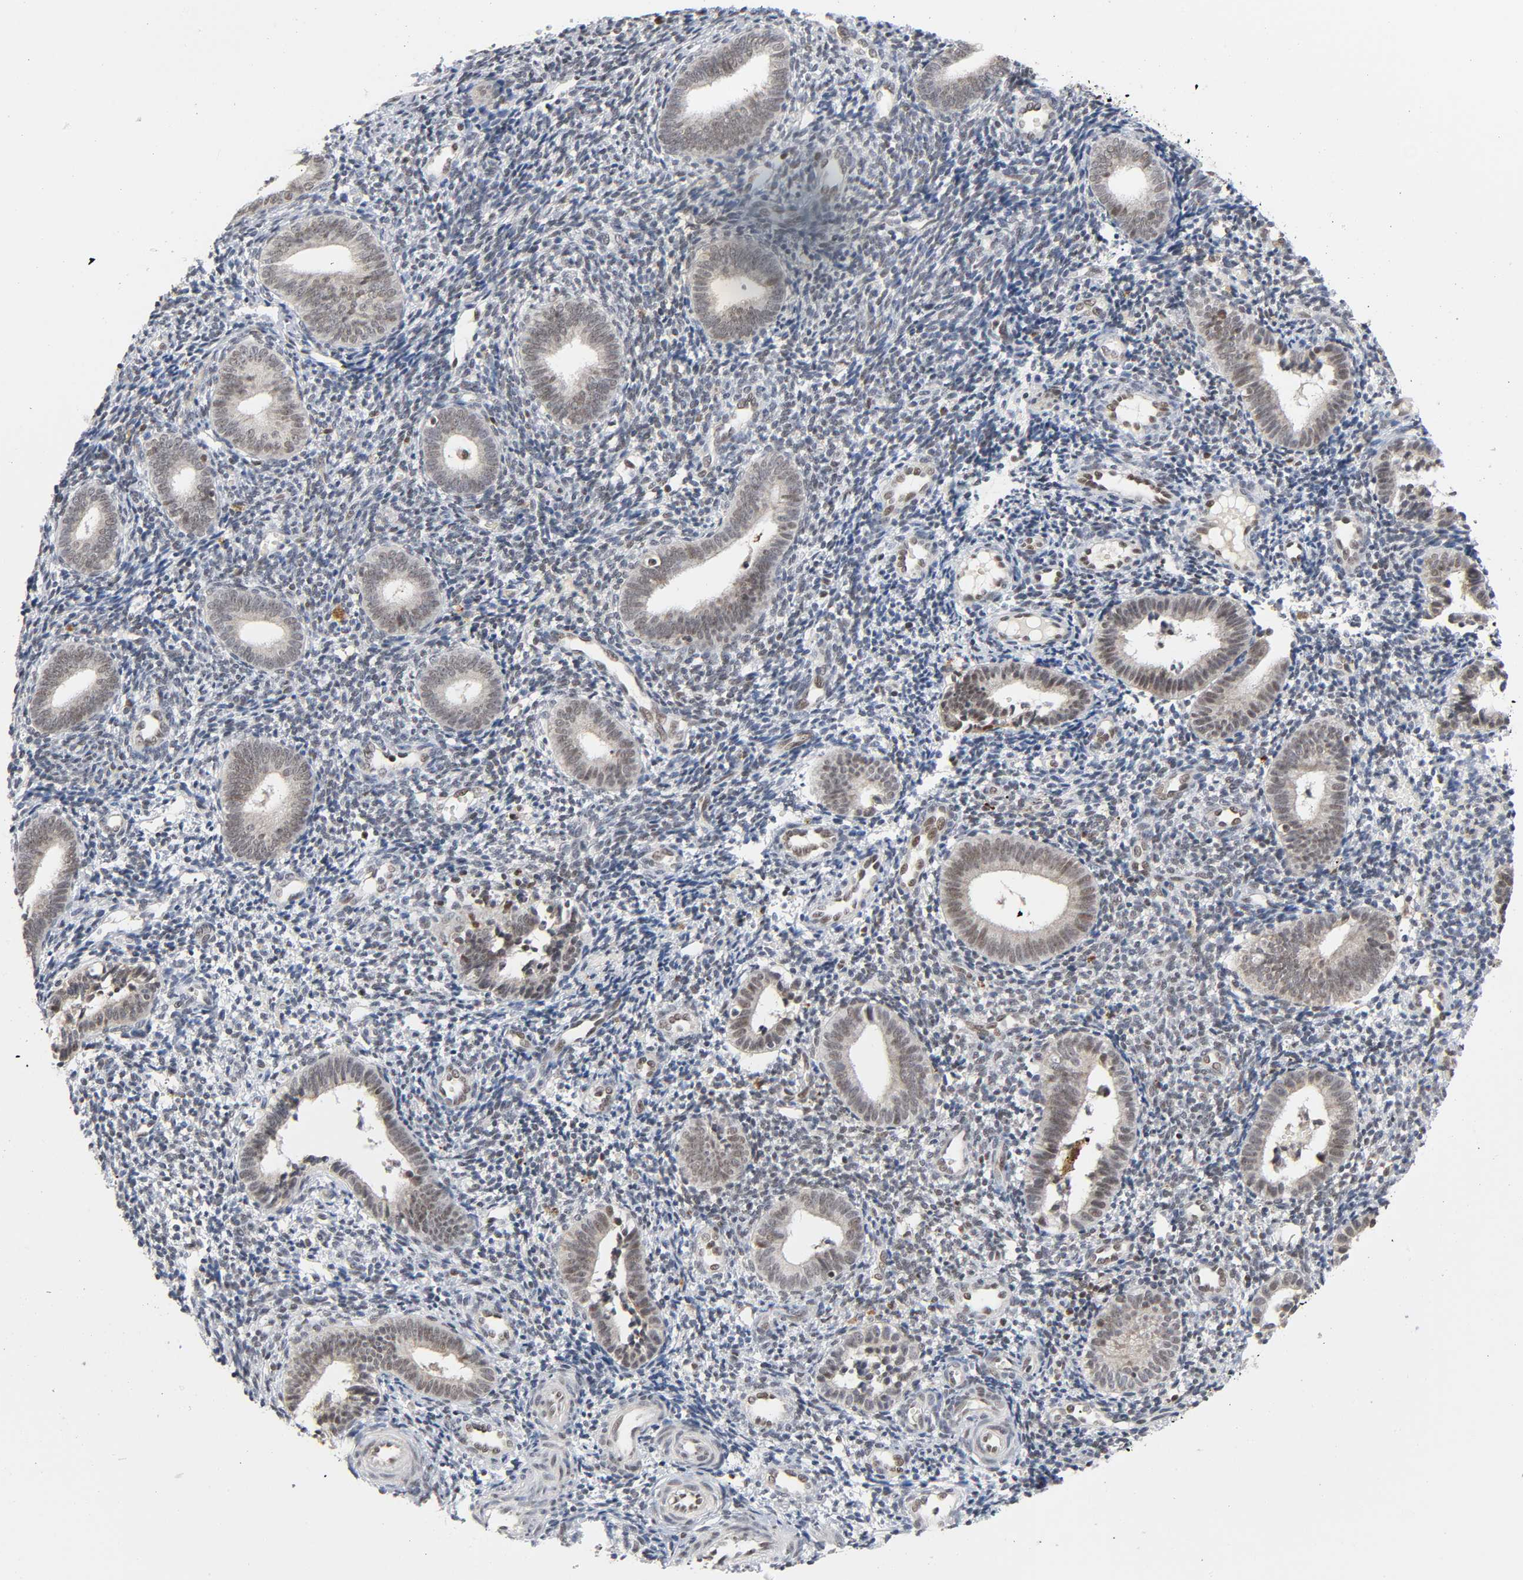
{"staining": {"intensity": "weak", "quantity": "<25%", "location": "nuclear"}, "tissue": "endometrium", "cell_type": "Cells in endometrial stroma", "image_type": "normal", "snomed": [{"axis": "morphology", "description": "Normal tissue, NOS"}, {"axis": "topography", "description": "Uterus"}, {"axis": "topography", "description": "Endometrium"}], "caption": "Immunohistochemical staining of benign human endometrium reveals no significant staining in cells in endometrial stroma.", "gene": "KAT2B", "patient": {"sex": "female", "age": 33}}